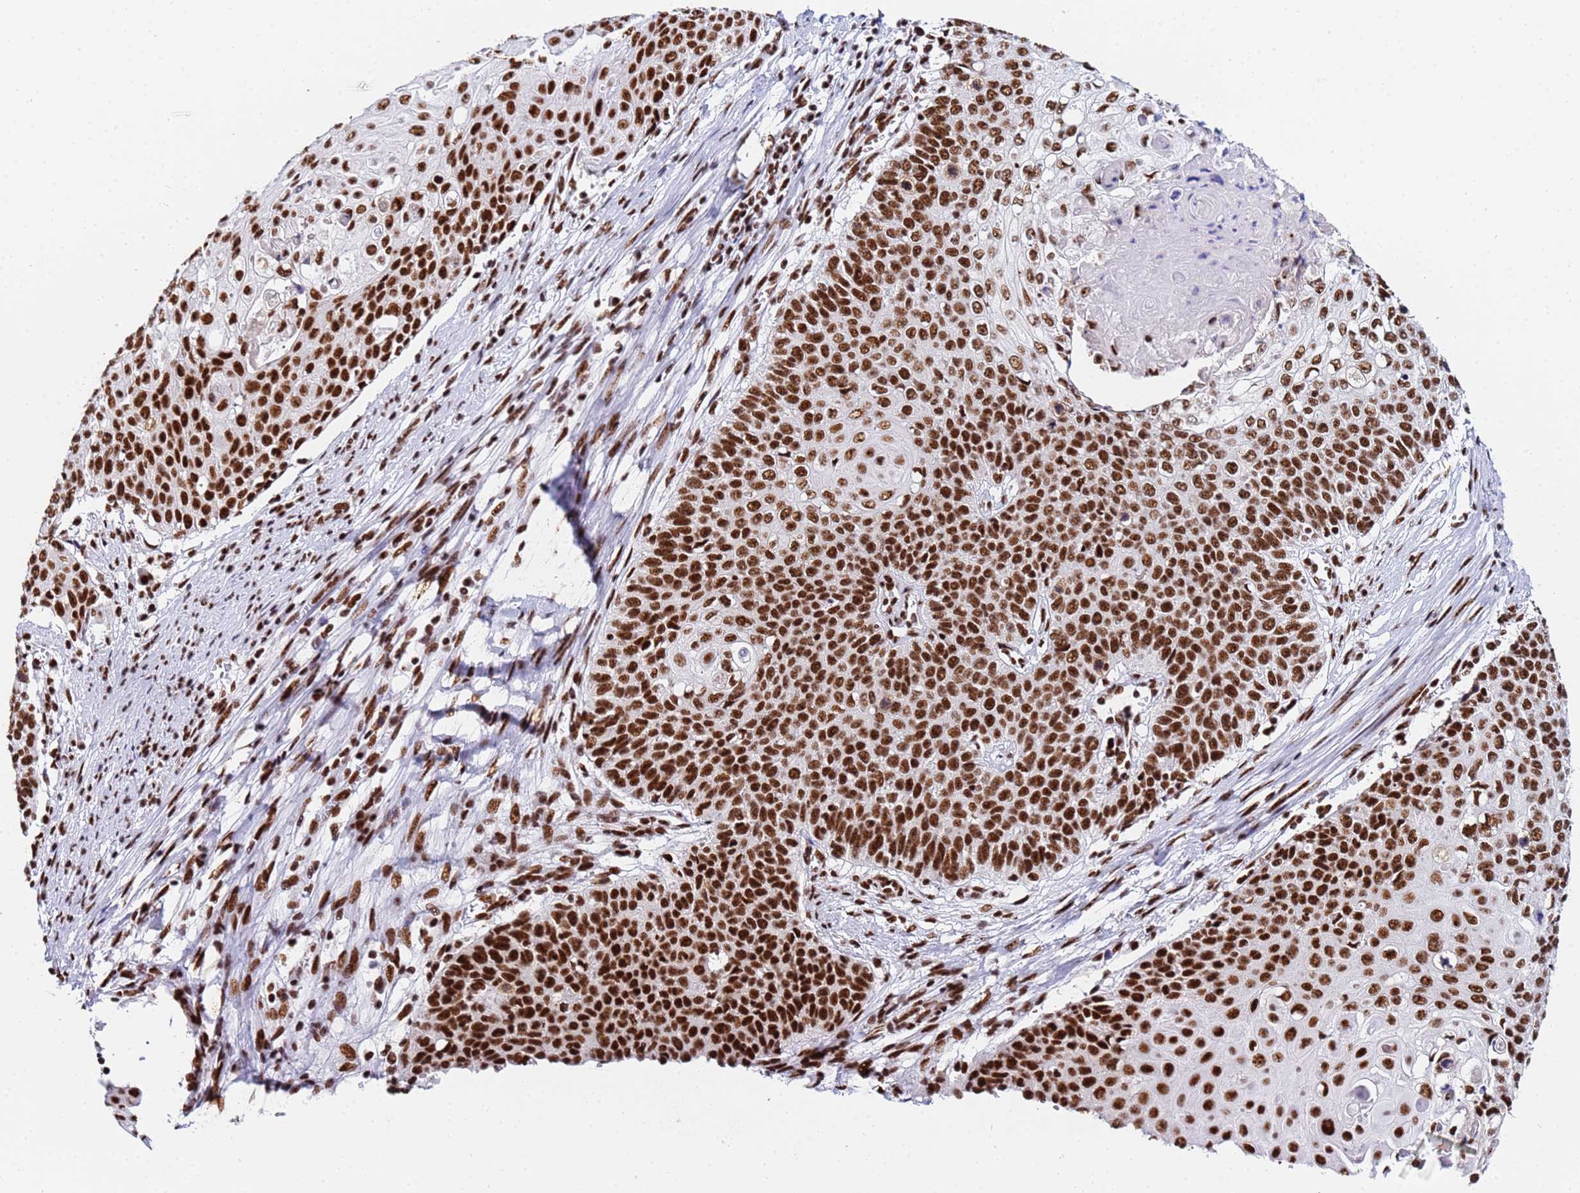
{"staining": {"intensity": "strong", "quantity": ">75%", "location": "nuclear"}, "tissue": "cervical cancer", "cell_type": "Tumor cells", "image_type": "cancer", "snomed": [{"axis": "morphology", "description": "Squamous cell carcinoma, NOS"}, {"axis": "topography", "description": "Cervix"}], "caption": "DAB immunohistochemical staining of cervical cancer (squamous cell carcinoma) exhibits strong nuclear protein staining in about >75% of tumor cells.", "gene": "SNRPA1", "patient": {"sex": "female", "age": 39}}